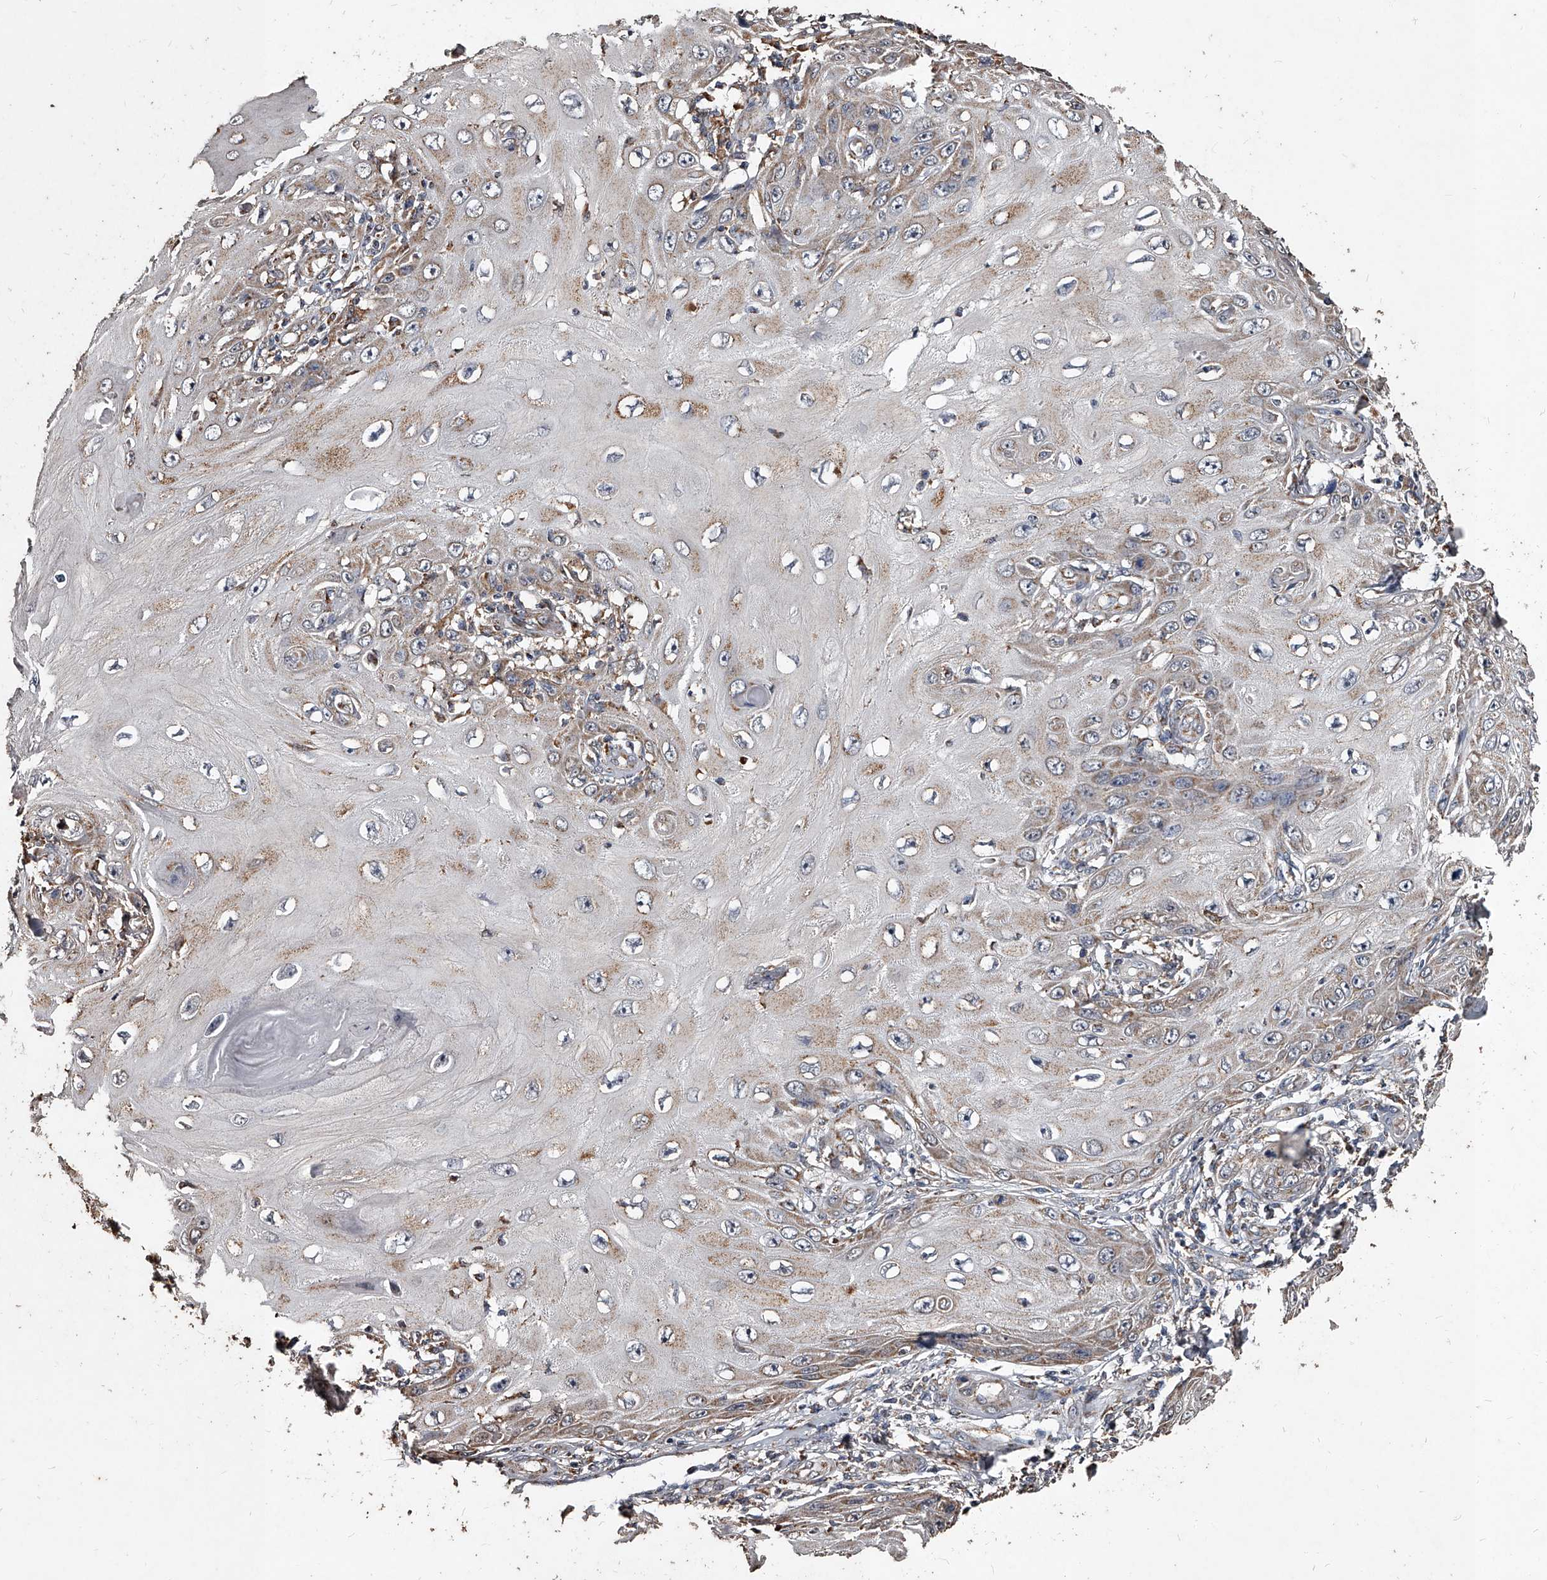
{"staining": {"intensity": "weak", "quantity": "25%-75%", "location": "cytoplasmic/membranous"}, "tissue": "skin cancer", "cell_type": "Tumor cells", "image_type": "cancer", "snomed": [{"axis": "morphology", "description": "Squamous cell carcinoma, NOS"}, {"axis": "topography", "description": "Skin"}], "caption": "Tumor cells show weak cytoplasmic/membranous expression in approximately 25%-75% of cells in skin cancer. (DAB IHC, brown staining for protein, blue staining for nuclei).", "gene": "GPR183", "patient": {"sex": "female", "age": 73}}